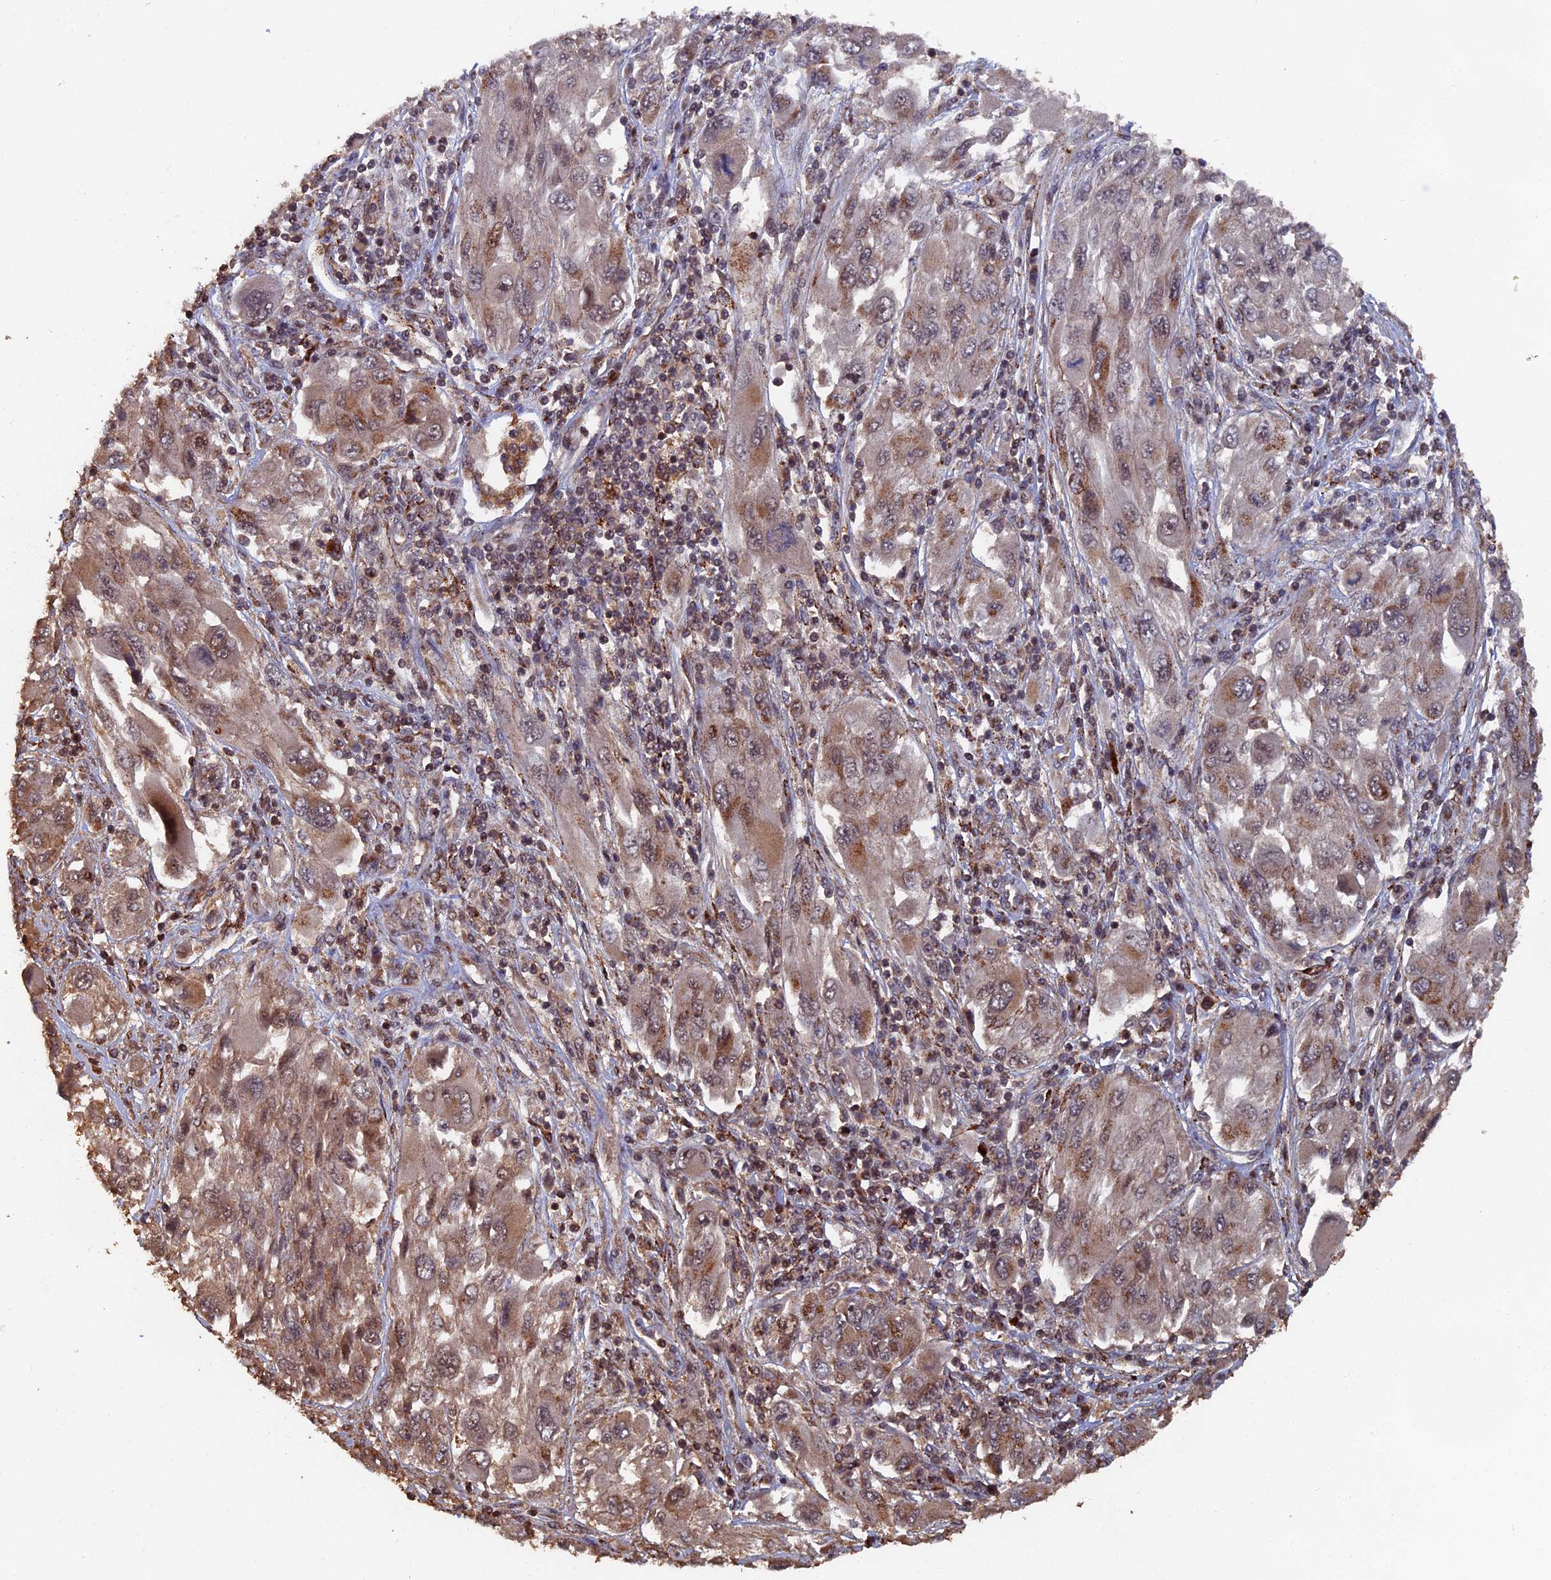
{"staining": {"intensity": "moderate", "quantity": "25%-75%", "location": "cytoplasmic/membranous"}, "tissue": "melanoma", "cell_type": "Tumor cells", "image_type": "cancer", "snomed": [{"axis": "morphology", "description": "Malignant melanoma, NOS"}, {"axis": "topography", "description": "Skin"}], "caption": "Brown immunohistochemical staining in human melanoma demonstrates moderate cytoplasmic/membranous expression in approximately 25%-75% of tumor cells.", "gene": "RASGRF1", "patient": {"sex": "female", "age": 91}}